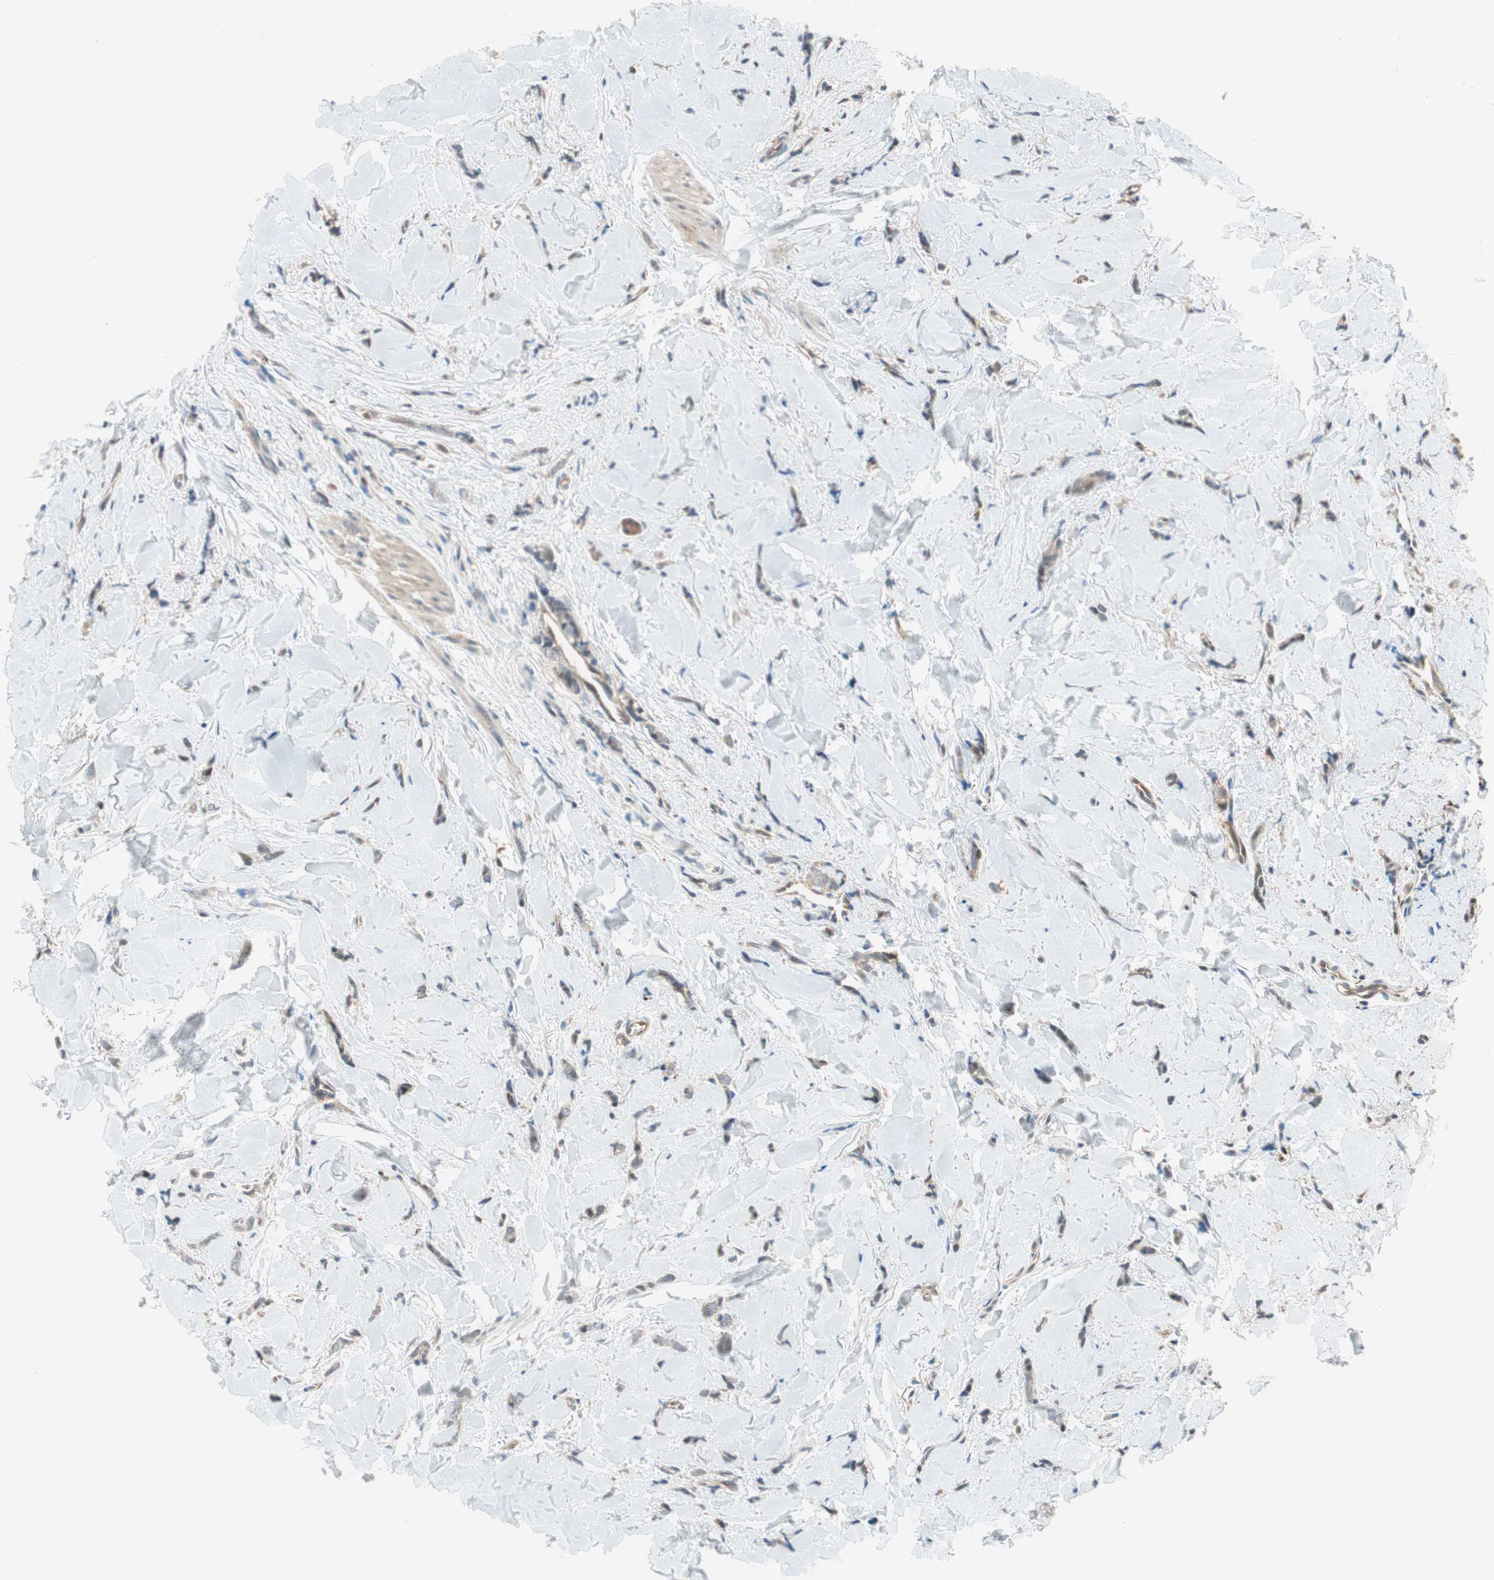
{"staining": {"intensity": "weak", "quantity": "<25%", "location": "cytoplasmic/membranous"}, "tissue": "breast cancer", "cell_type": "Tumor cells", "image_type": "cancer", "snomed": [{"axis": "morphology", "description": "Lobular carcinoma"}, {"axis": "topography", "description": "Skin"}, {"axis": "topography", "description": "Breast"}], "caption": "Immunohistochemistry histopathology image of breast cancer (lobular carcinoma) stained for a protein (brown), which exhibits no positivity in tumor cells.", "gene": "PIK3R3", "patient": {"sex": "female", "age": 46}}